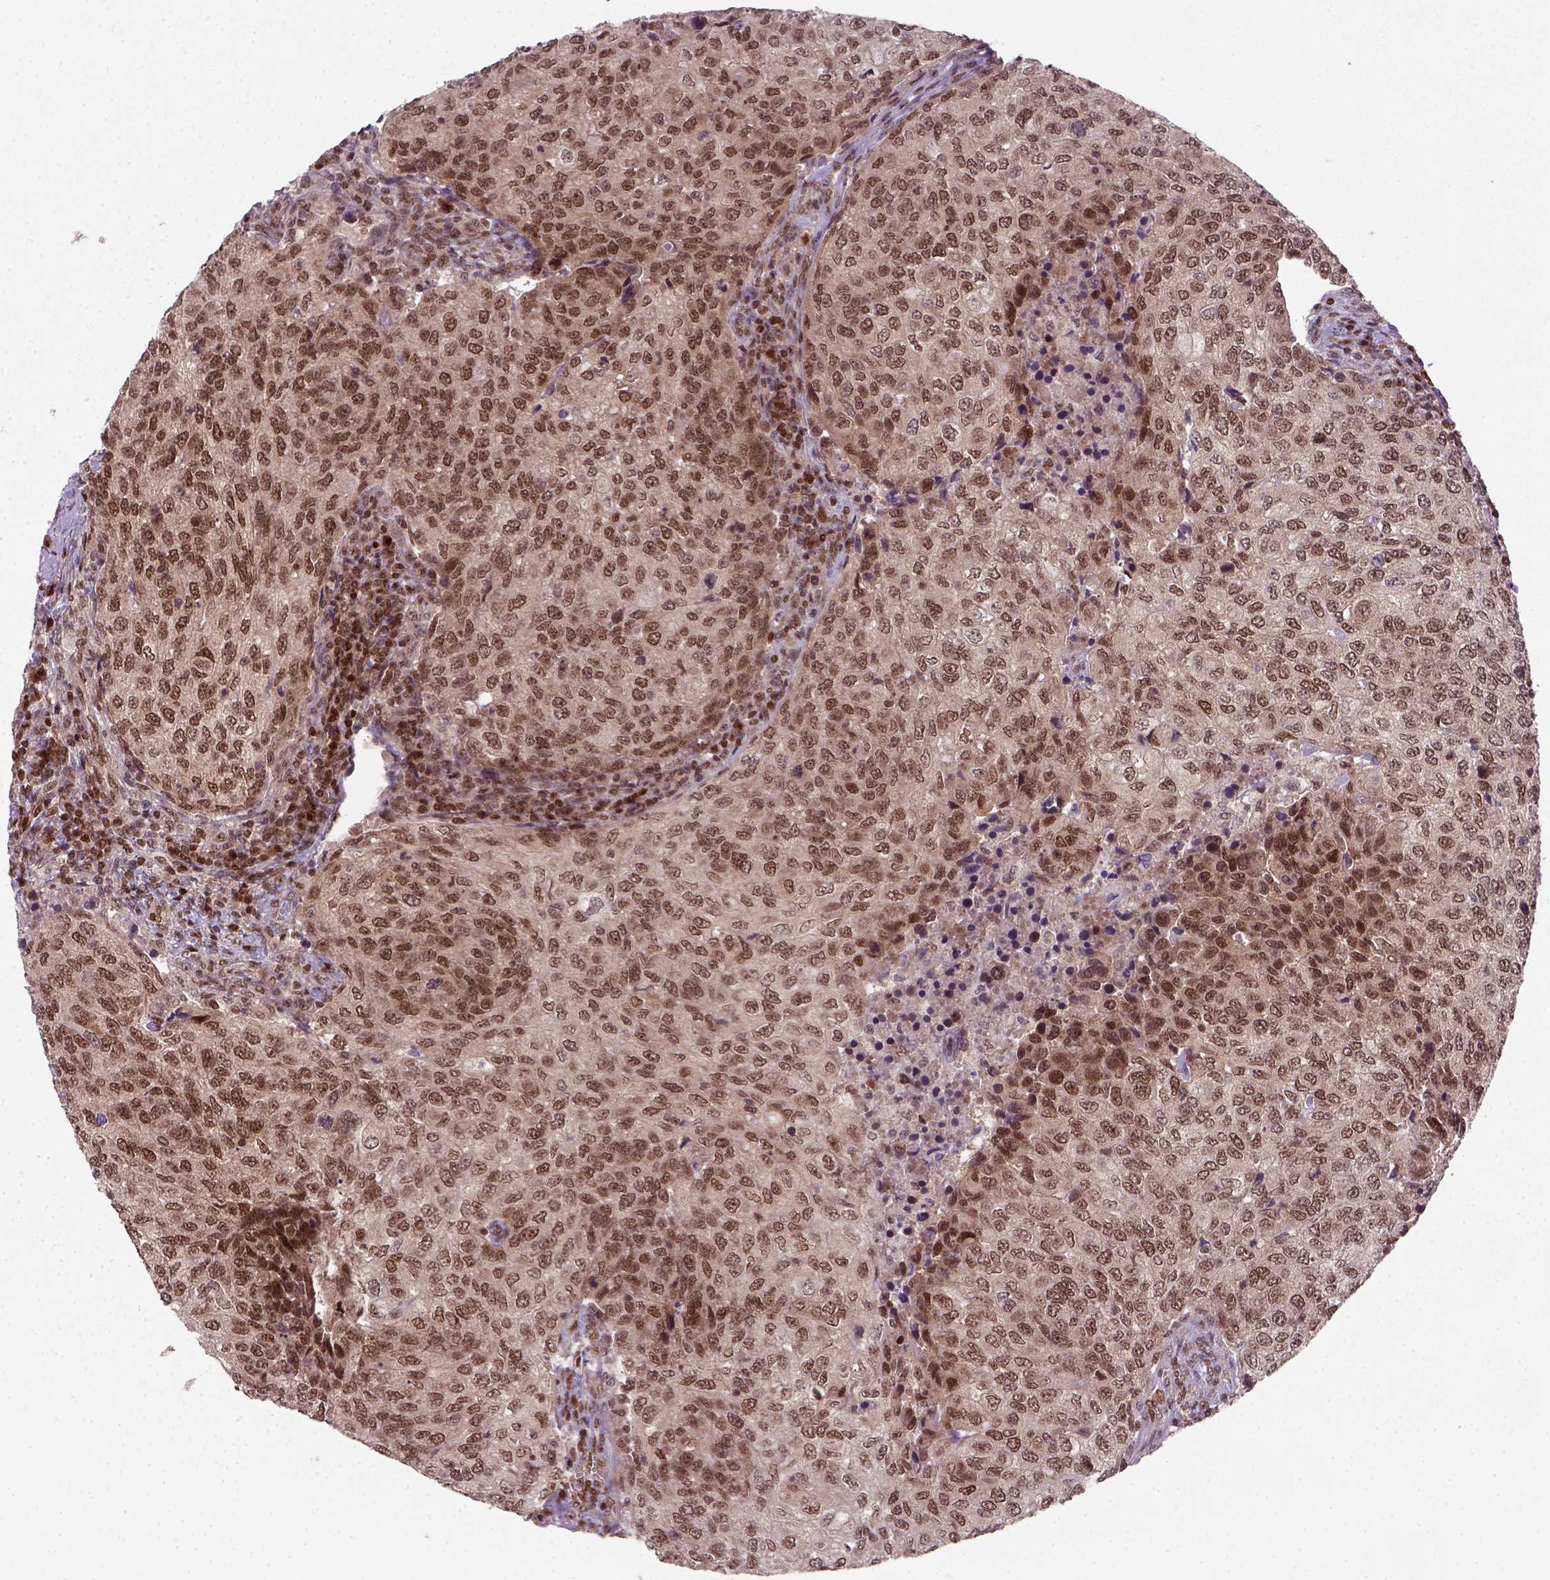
{"staining": {"intensity": "moderate", "quantity": ">75%", "location": "nuclear"}, "tissue": "urothelial cancer", "cell_type": "Tumor cells", "image_type": "cancer", "snomed": [{"axis": "morphology", "description": "Urothelial carcinoma, High grade"}, {"axis": "topography", "description": "Urinary bladder"}], "caption": "A high-resolution histopathology image shows immunohistochemistry (IHC) staining of high-grade urothelial carcinoma, which exhibits moderate nuclear staining in approximately >75% of tumor cells.", "gene": "MGMT", "patient": {"sex": "female", "age": 78}}